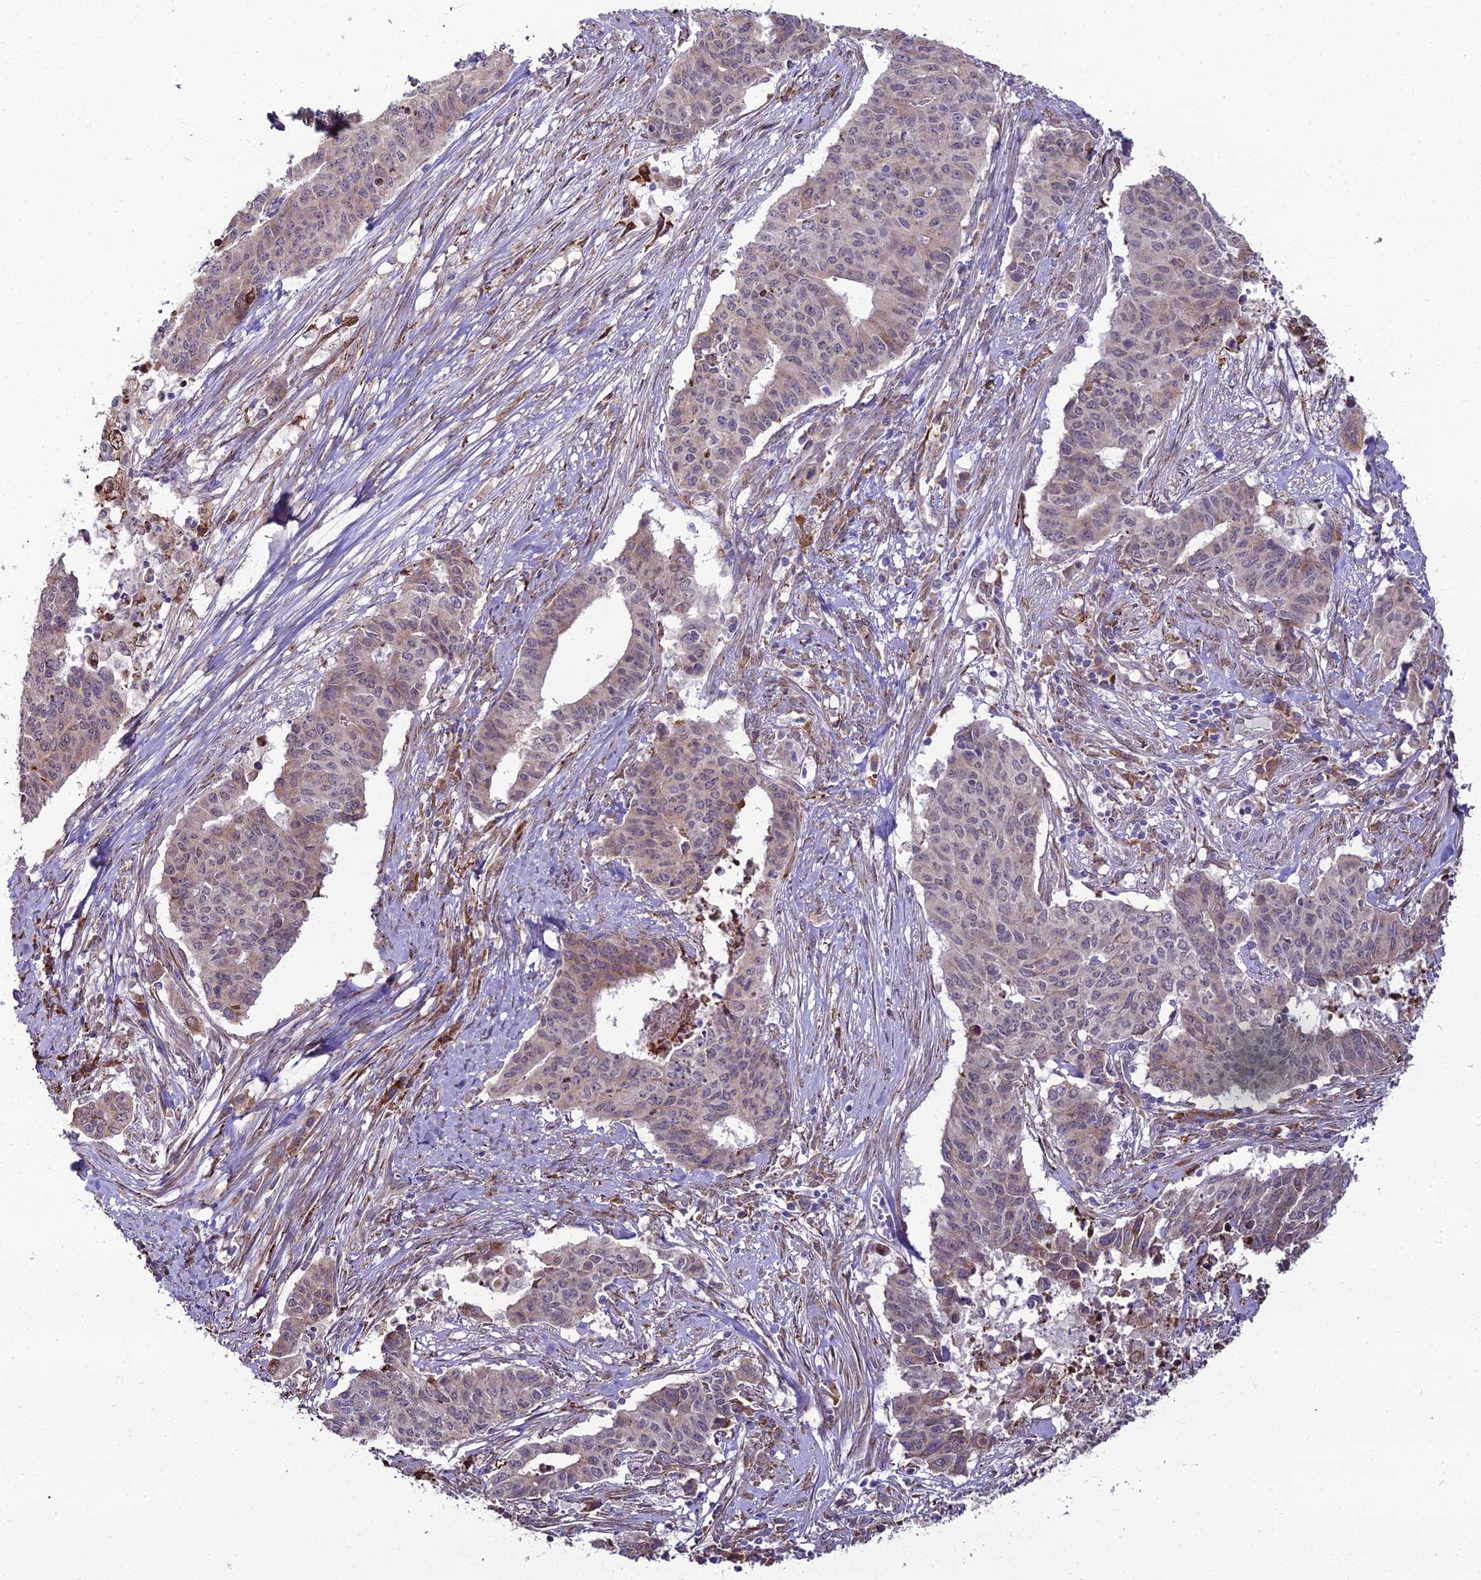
{"staining": {"intensity": "weak", "quantity": "<25%", "location": "cytoplasmic/membranous"}, "tissue": "endometrial cancer", "cell_type": "Tumor cells", "image_type": "cancer", "snomed": [{"axis": "morphology", "description": "Adenocarcinoma, NOS"}, {"axis": "topography", "description": "Endometrium"}], "caption": "Adenocarcinoma (endometrial) stained for a protein using IHC exhibits no staining tumor cells.", "gene": "TROAP", "patient": {"sex": "female", "age": 59}}